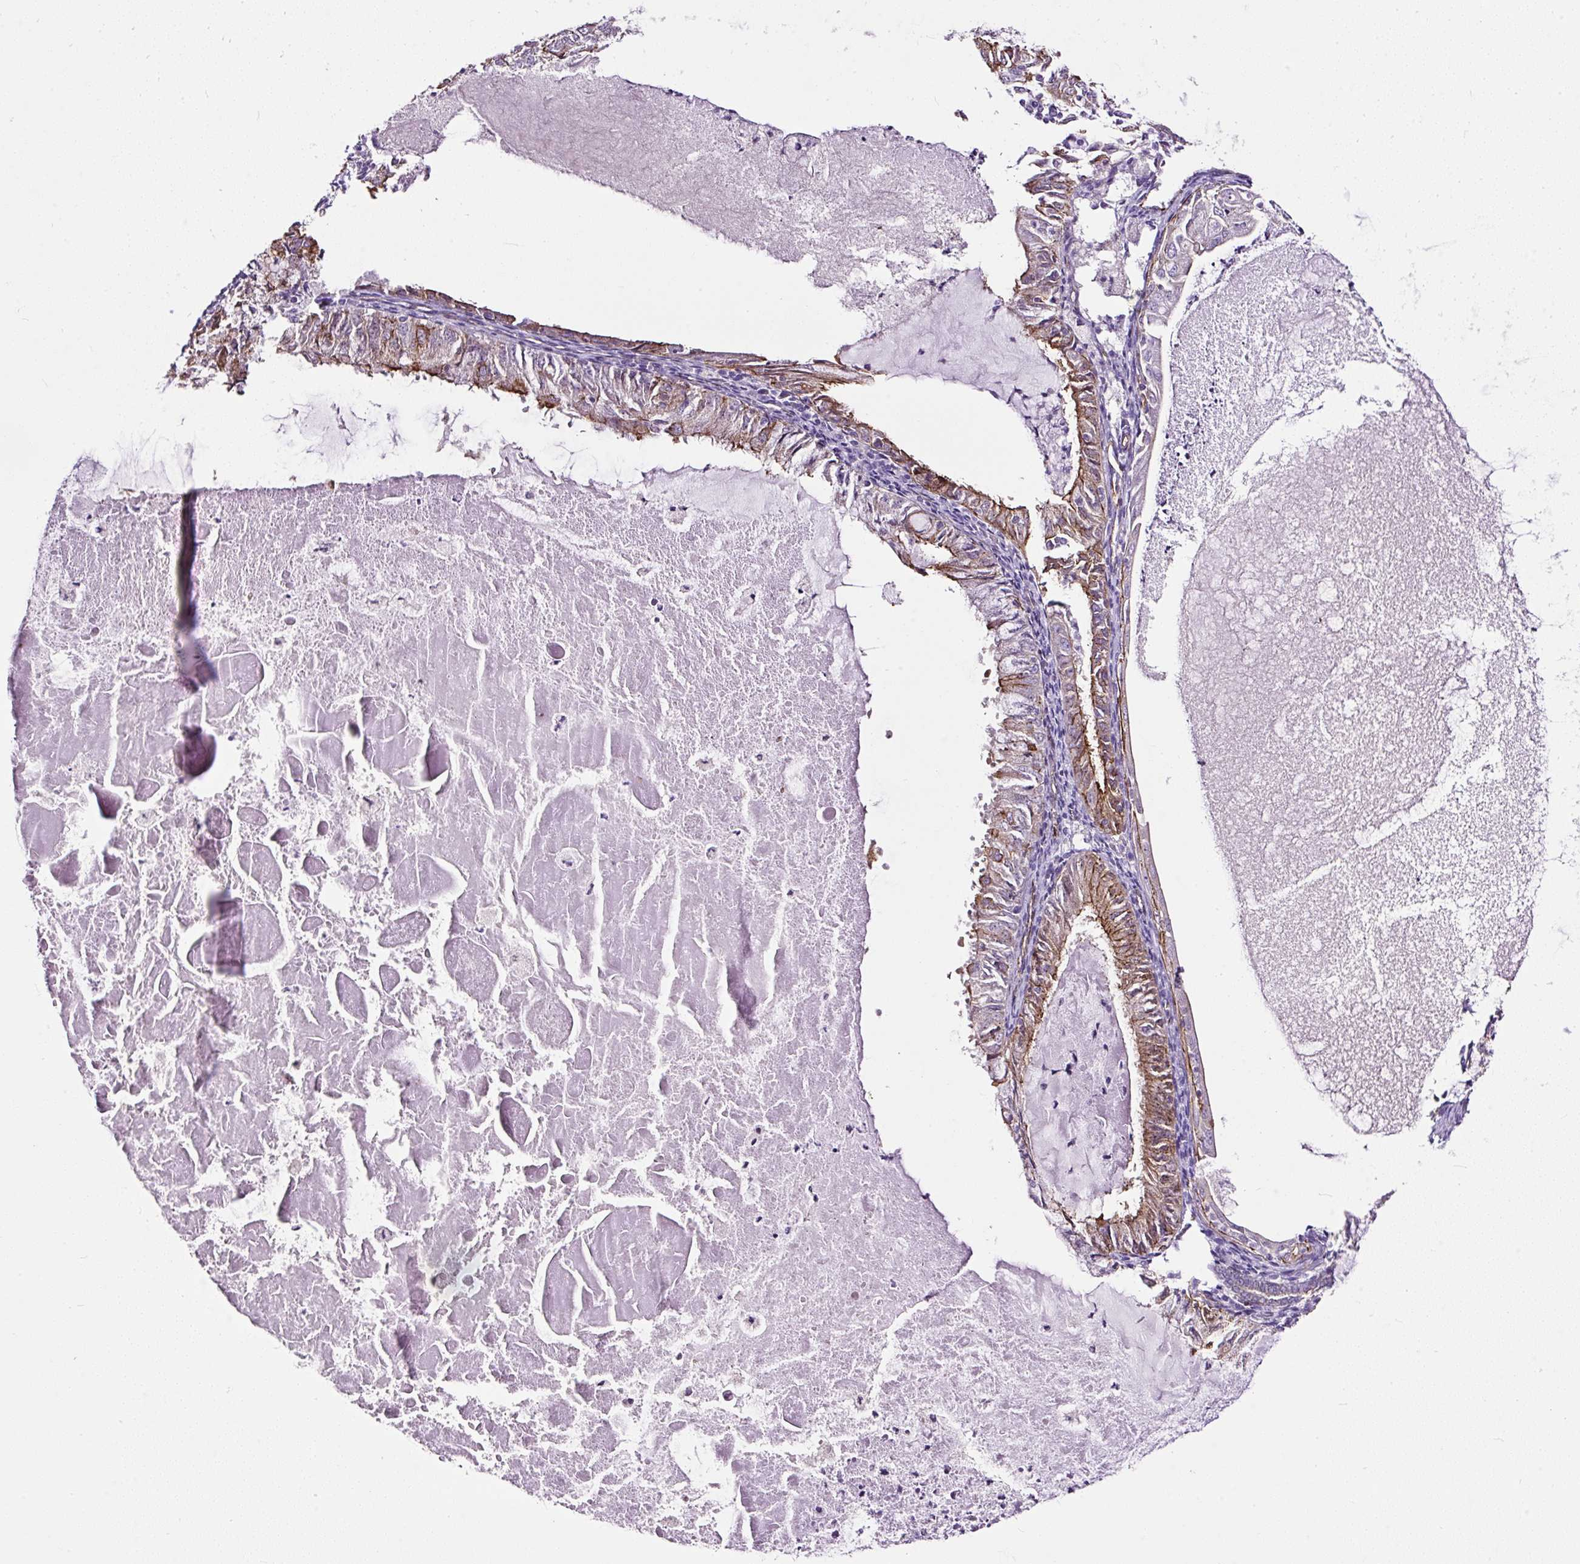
{"staining": {"intensity": "moderate", "quantity": "25%-75%", "location": "cytoplasmic/membranous"}, "tissue": "endometrial cancer", "cell_type": "Tumor cells", "image_type": "cancer", "snomed": [{"axis": "morphology", "description": "Adenocarcinoma, NOS"}, {"axis": "topography", "description": "Endometrium"}], "caption": "Moderate cytoplasmic/membranous staining is identified in about 25%-75% of tumor cells in endometrial cancer.", "gene": "MAGEB16", "patient": {"sex": "female", "age": 57}}